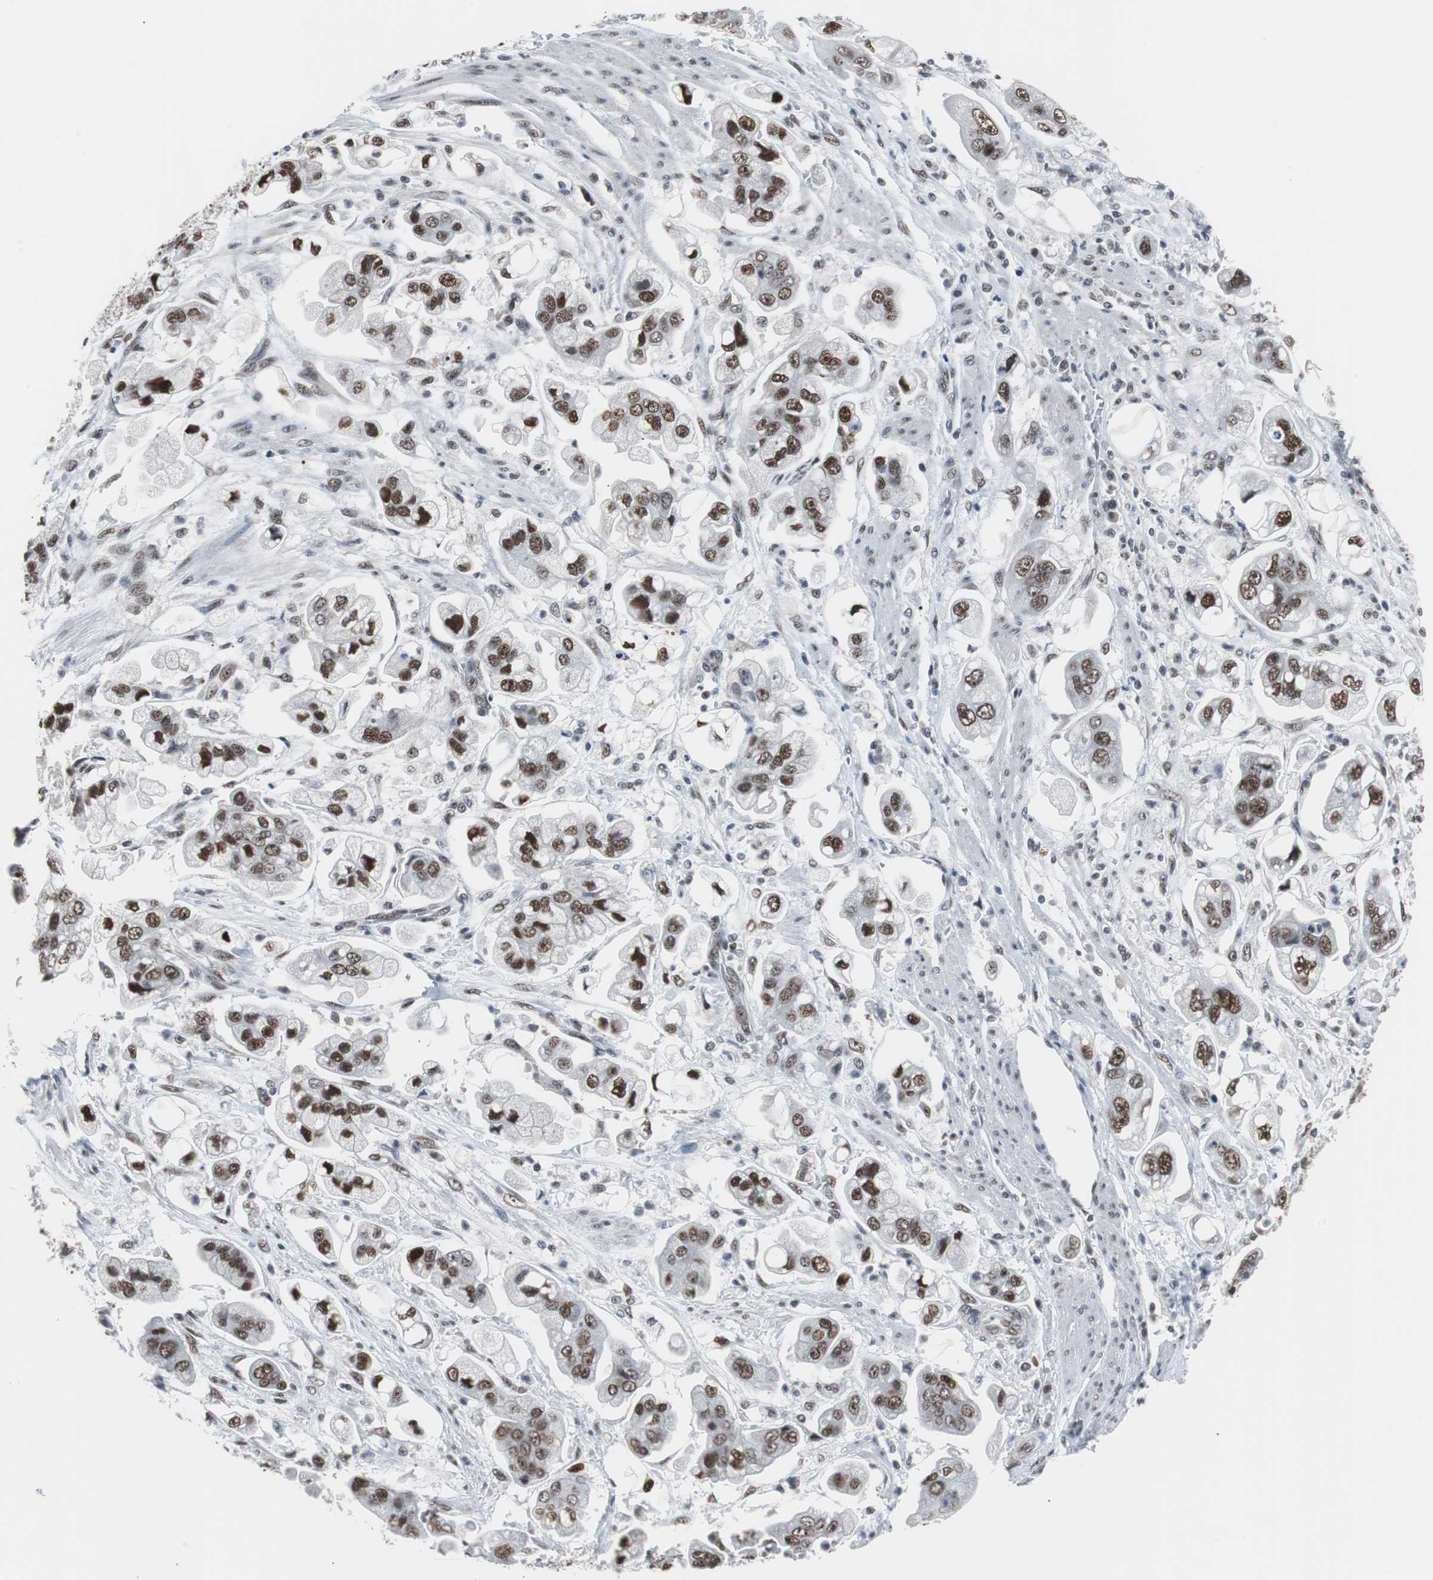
{"staining": {"intensity": "strong", "quantity": ">75%", "location": "nuclear"}, "tissue": "stomach cancer", "cell_type": "Tumor cells", "image_type": "cancer", "snomed": [{"axis": "morphology", "description": "Adenocarcinoma, NOS"}, {"axis": "topography", "description": "Stomach"}], "caption": "Strong nuclear protein staining is appreciated in approximately >75% of tumor cells in adenocarcinoma (stomach).", "gene": "TAF7", "patient": {"sex": "male", "age": 62}}